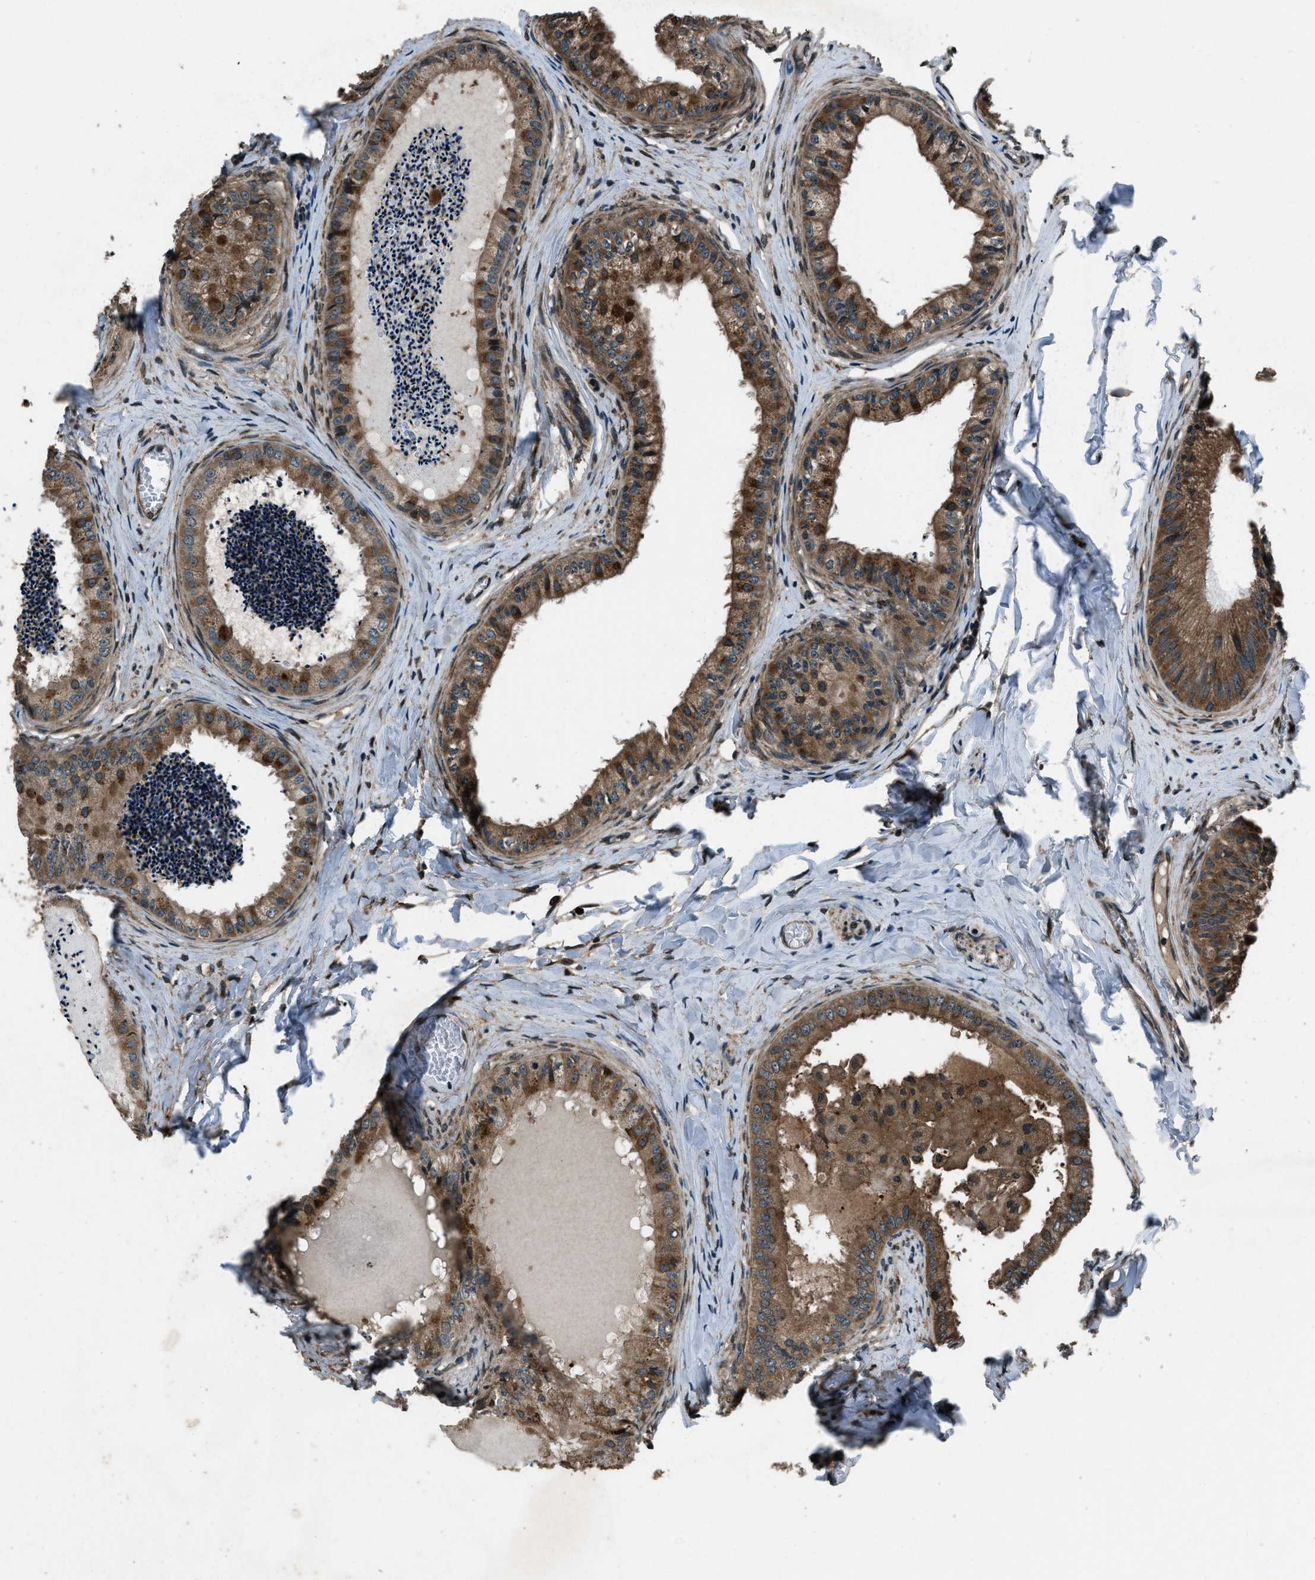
{"staining": {"intensity": "strong", "quantity": ">75%", "location": "cytoplasmic/membranous"}, "tissue": "epididymis", "cell_type": "Glandular cells", "image_type": "normal", "snomed": [{"axis": "morphology", "description": "Normal tissue, NOS"}, {"axis": "topography", "description": "Epididymis"}], "caption": "Strong cytoplasmic/membranous staining for a protein is identified in approximately >75% of glandular cells of benign epididymis using immunohistochemistry (IHC).", "gene": "TRIM4", "patient": {"sex": "male", "age": 31}}